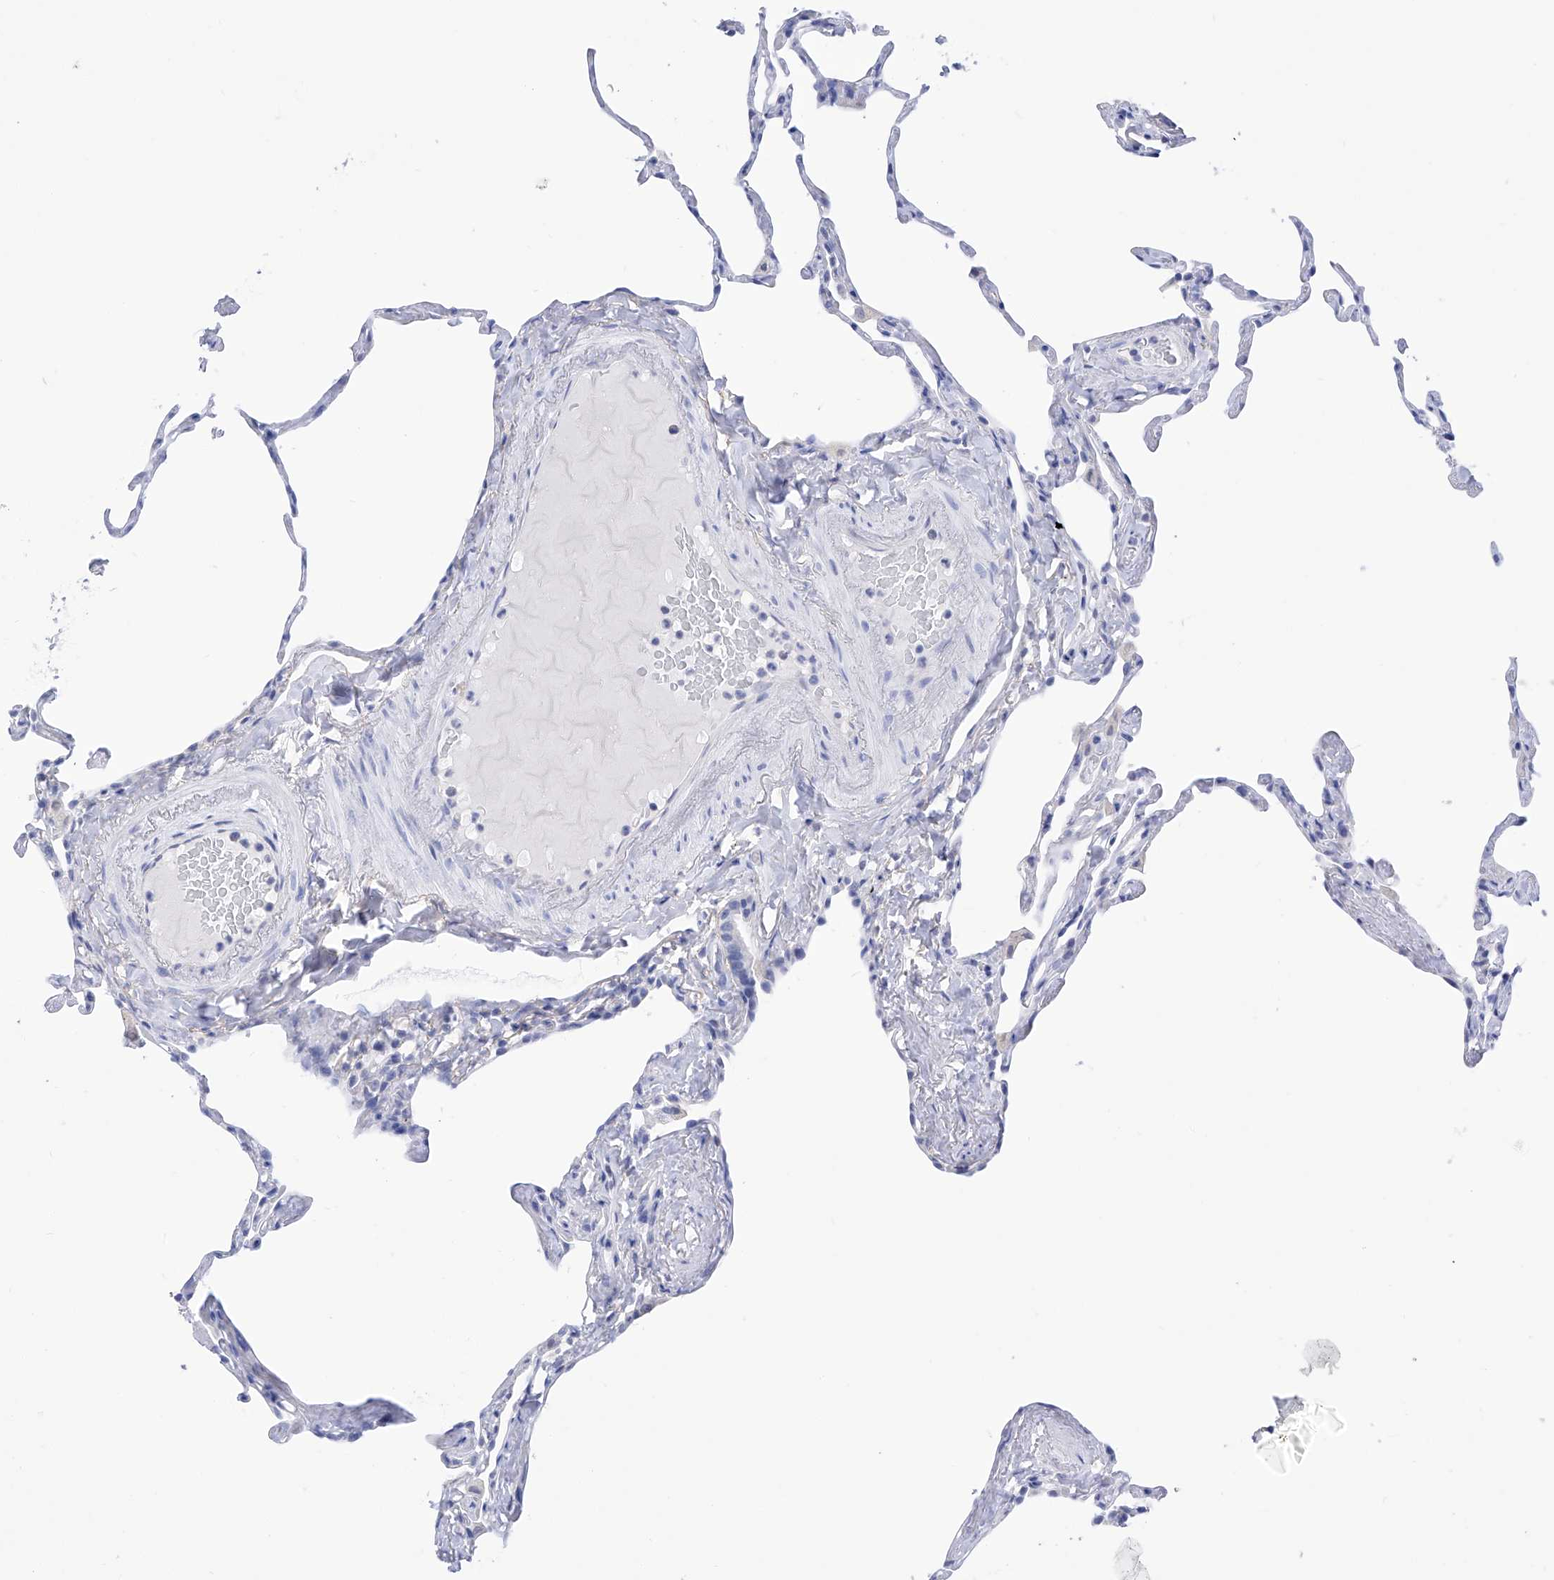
{"staining": {"intensity": "negative", "quantity": "none", "location": "none"}, "tissue": "lung", "cell_type": "Alveolar cells", "image_type": "normal", "snomed": [{"axis": "morphology", "description": "Normal tissue, NOS"}, {"axis": "topography", "description": "Lung"}], "caption": "This is an immunohistochemistry micrograph of unremarkable human lung. There is no staining in alveolar cells.", "gene": "FLG", "patient": {"sex": "male", "age": 65}}